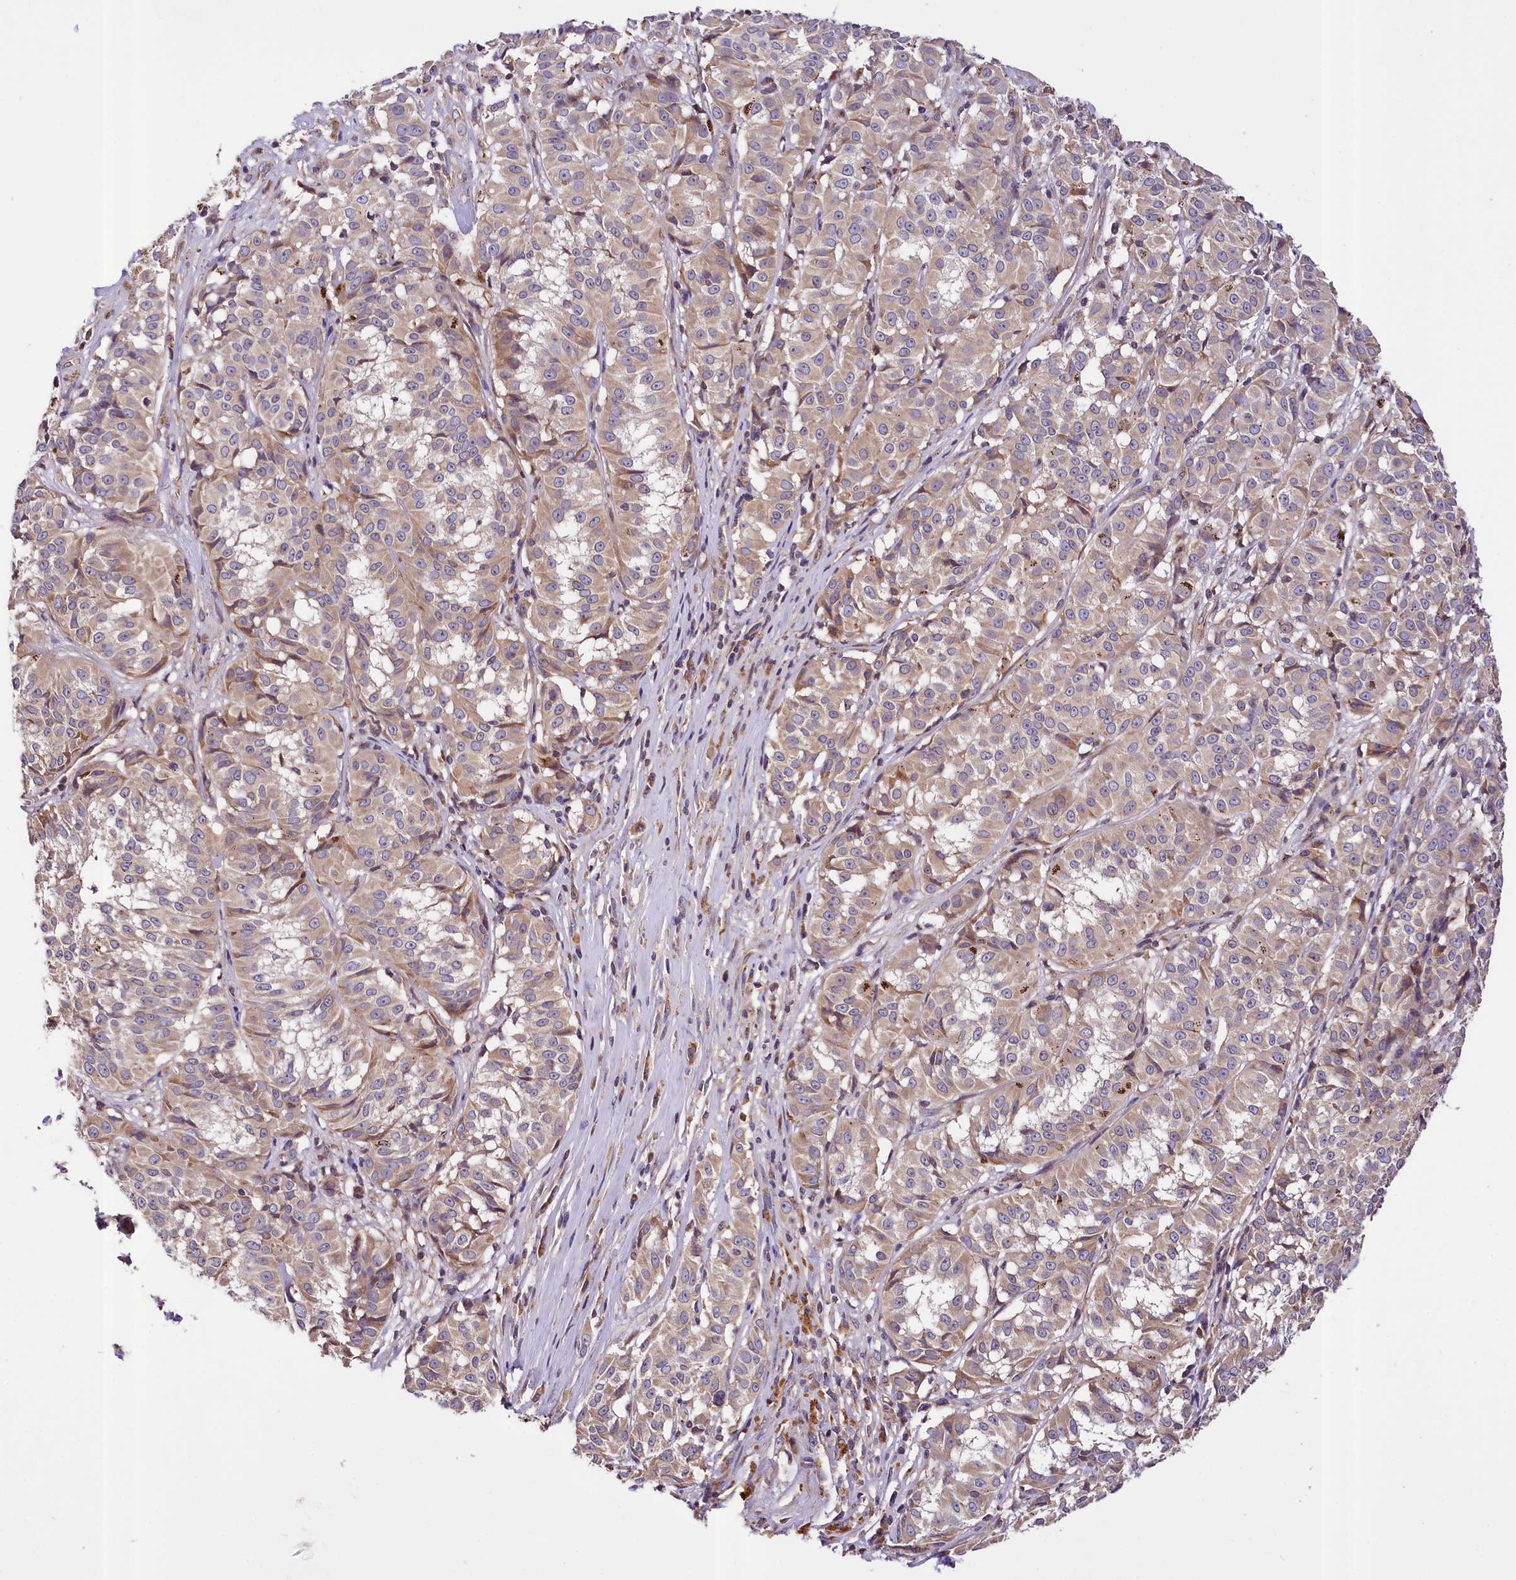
{"staining": {"intensity": "moderate", "quantity": ">75%", "location": "cytoplasmic/membranous"}, "tissue": "melanoma", "cell_type": "Tumor cells", "image_type": "cancer", "snomed": [{"axis": "morphology", "description": "Malignant melanoma, NOS"}, {"axis": "topography", "description": "Skin"}], "caption": "Immunohistochemical staining of melanoma demonstrates medium levels of moderate cytoplasmic/membranous expression in about >75% of tumor cells.", "gene": "SUPV3L1", "patient": {"sex": "female", "age": 72}}